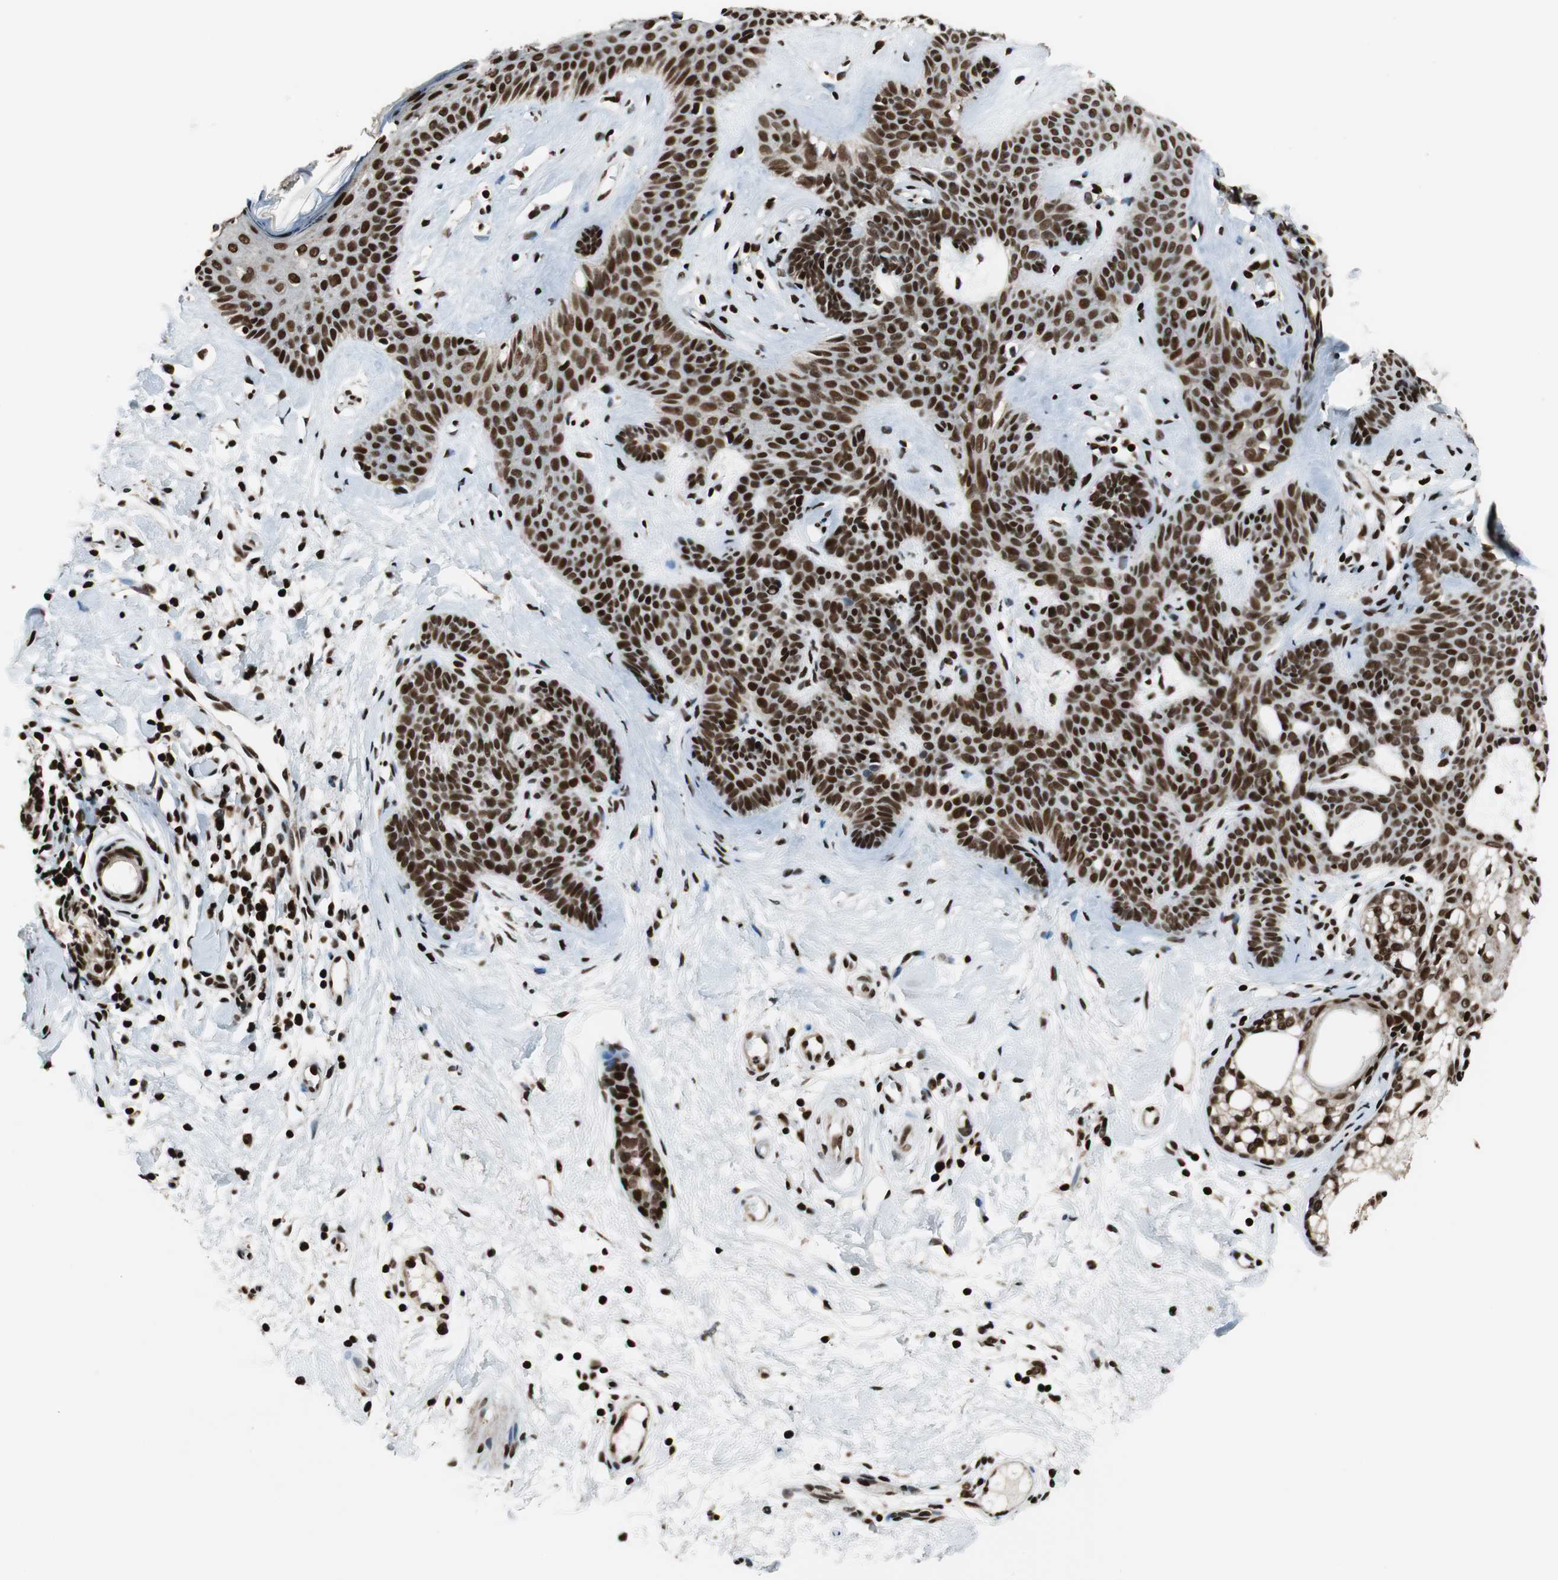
{"staining": {"intensity": "strong", "quantity": ">75%", "location": "nuclear"}, "tissue": "skin cancer", "cell_type": "Tumor cells", "image_type": "cancer", "snomed": [{"axis": "morphology", "description": "Developmental malformation"}, {"axis": "morphology", "description": "Basal cell carcinoma"}, {"axis": "topography", "description": "Skin"}], "caption": "Immunohistochemical staining of human basal cell carcinoma (skin) demonstrates high levels of strong nuclear protein expression in about >75% of tumor cells.", "gene": "HDAC1", "patient": {"sex": "female", "age": 62}}